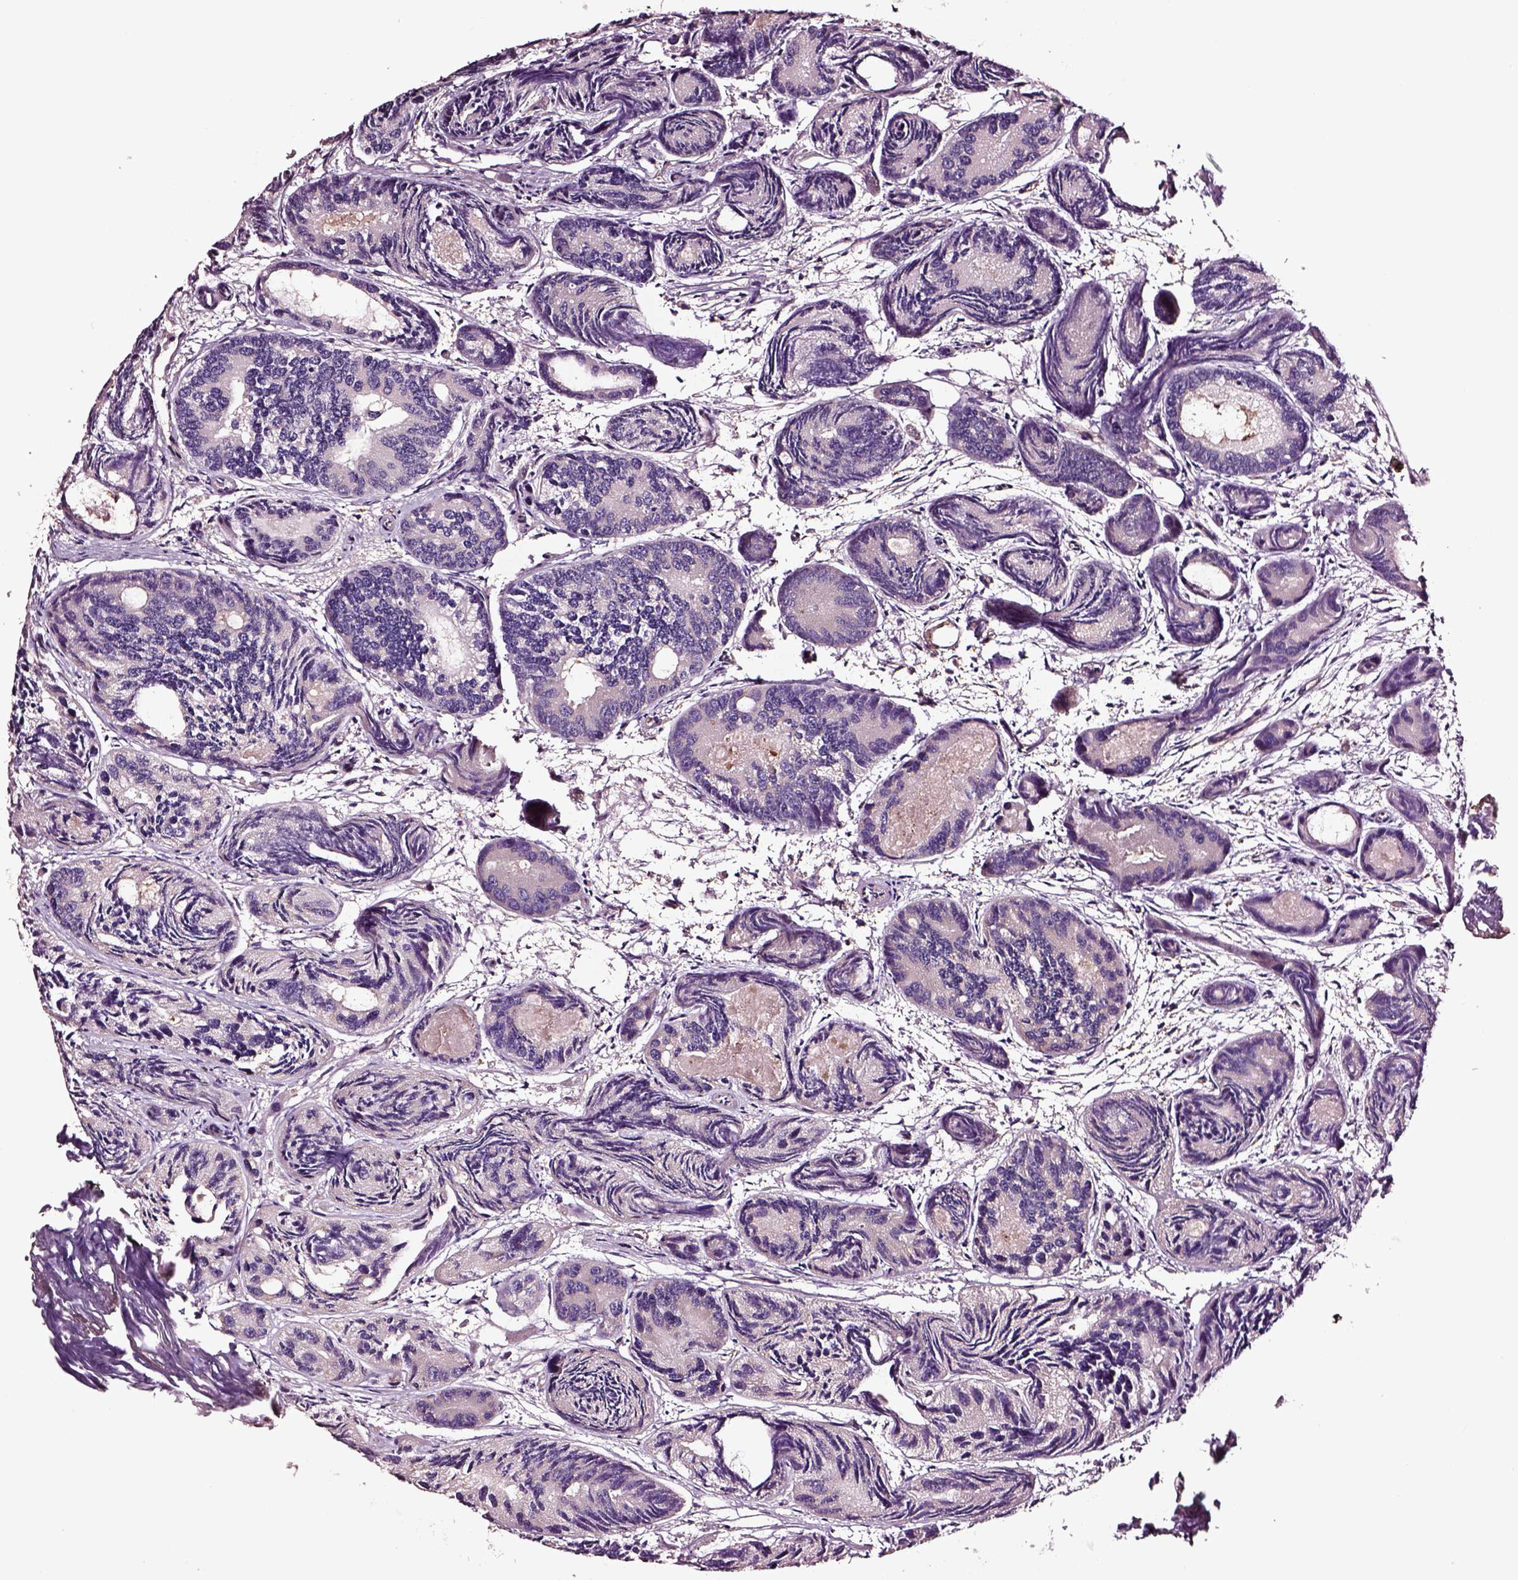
{"staining": {"intensity": "negative", "quantity": "none", "location": "none"}, "tissue": "prostate cancer", "cell_type": "Tumor cells", "image_type": "cancer", "snomed": [{"axis": "morphology", "description": "Adenocarcinoma, Medium grade"}, {"axis": "topography", "description": "Prostate"}], "caption": "Immunohistochemistry histopathology image of prostate adenocarcinoma (medium-grade) stained for a protein (brown), which shows no positivity in tumor cells. Nuclei are stained in blue.", "gene": "RASSF5", "patient": {"sex": "male", "age": 74}}